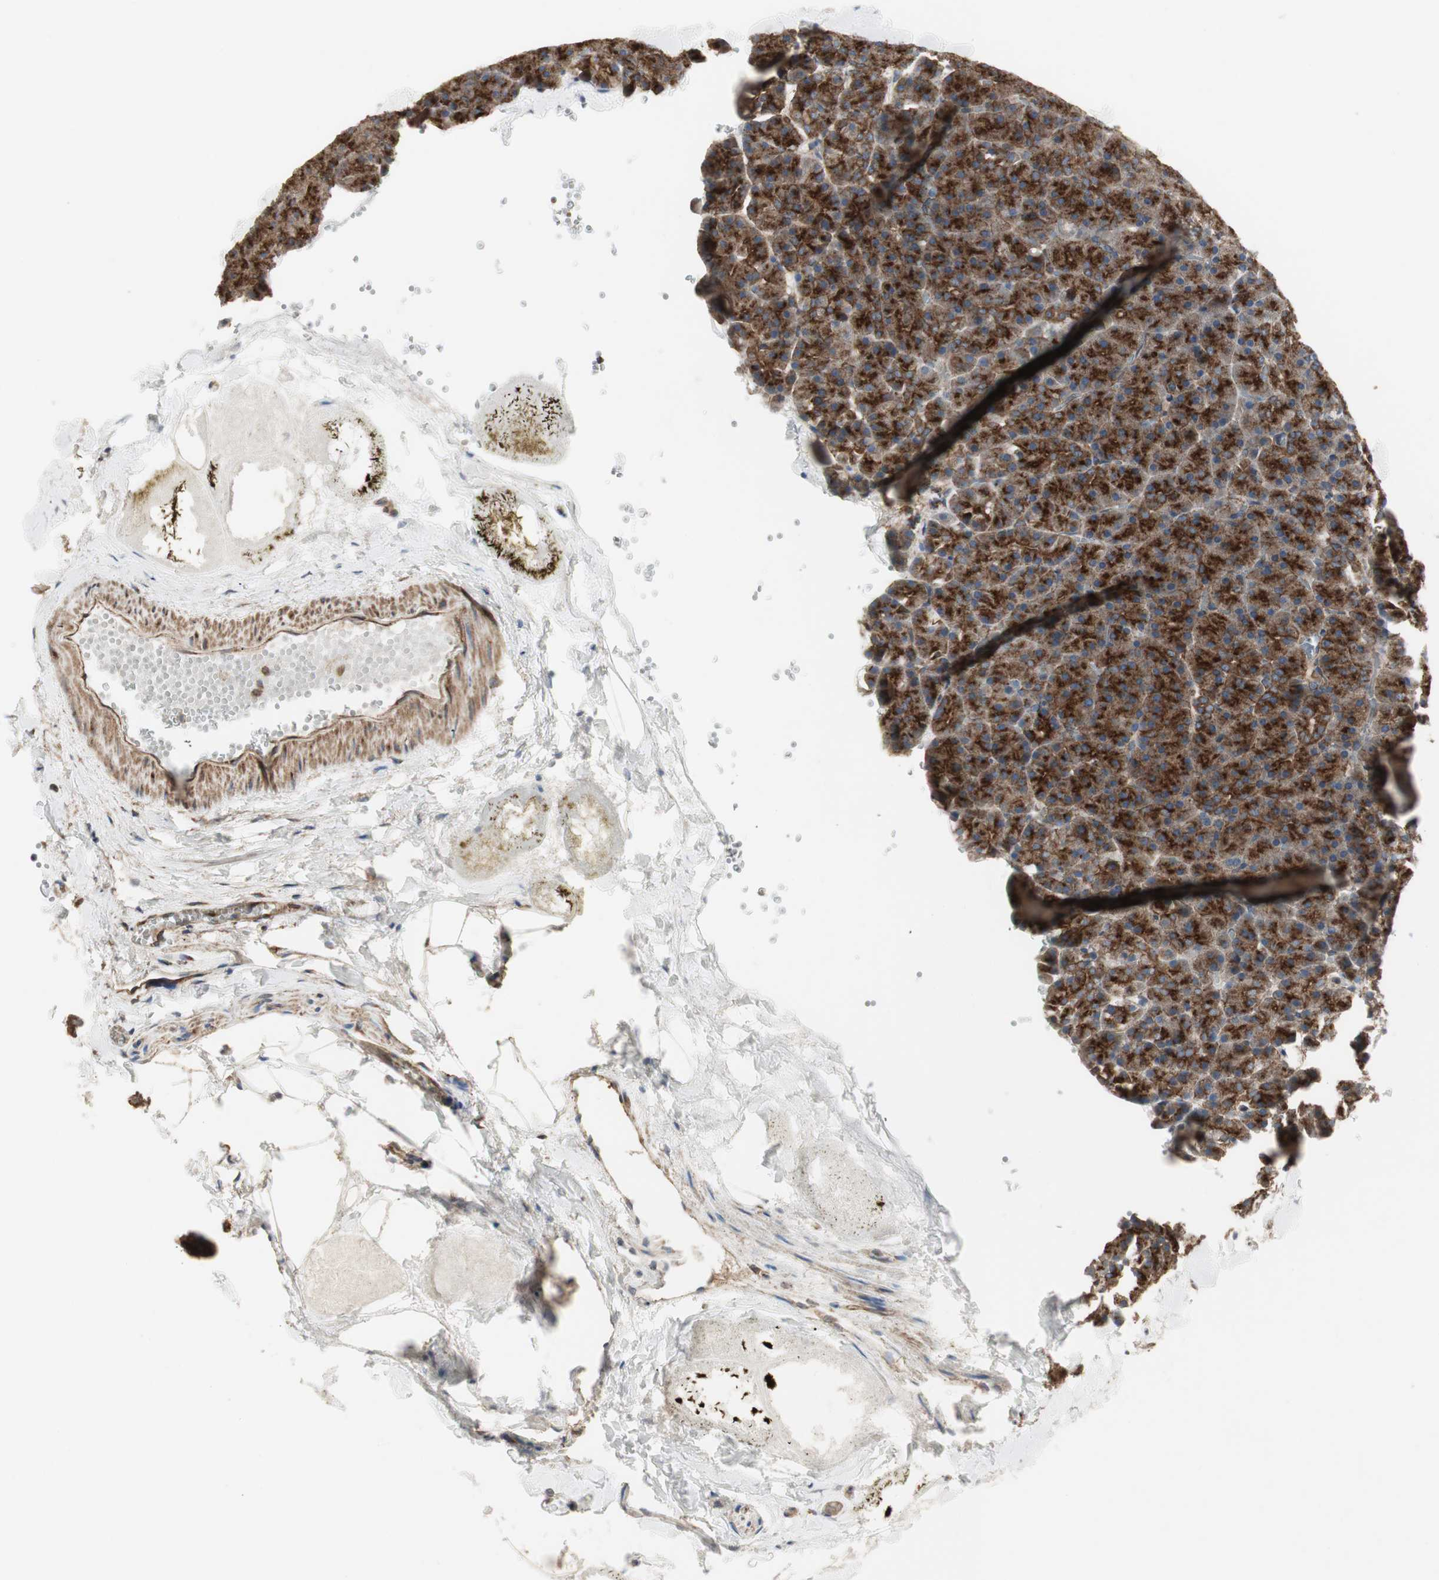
{"staining": {"intensity": "strong", "quantity": ">75%", "location": "cytoplasmic/membranous"}, "tissue": "pancreas", "cell_type": "Exocrine glandular cells", "image_type": "normal", "snomed": [{"axis": "morphology", "description": "Normal tissue, NOS"}, {"axis": "topography", "description": "Pancreas"}], "caption": "Strong cytoplasmic/membranous positivity is identified in approximately >75% of exocrine glandular cells in unremarkable pancreas. The staining is performed using DAB brown chromogen to label protein expression. The nuclei are counter-stained blue using hematoxylin.", "gene": "H6PD", "patient": {"sex": "female", "age": 35}}